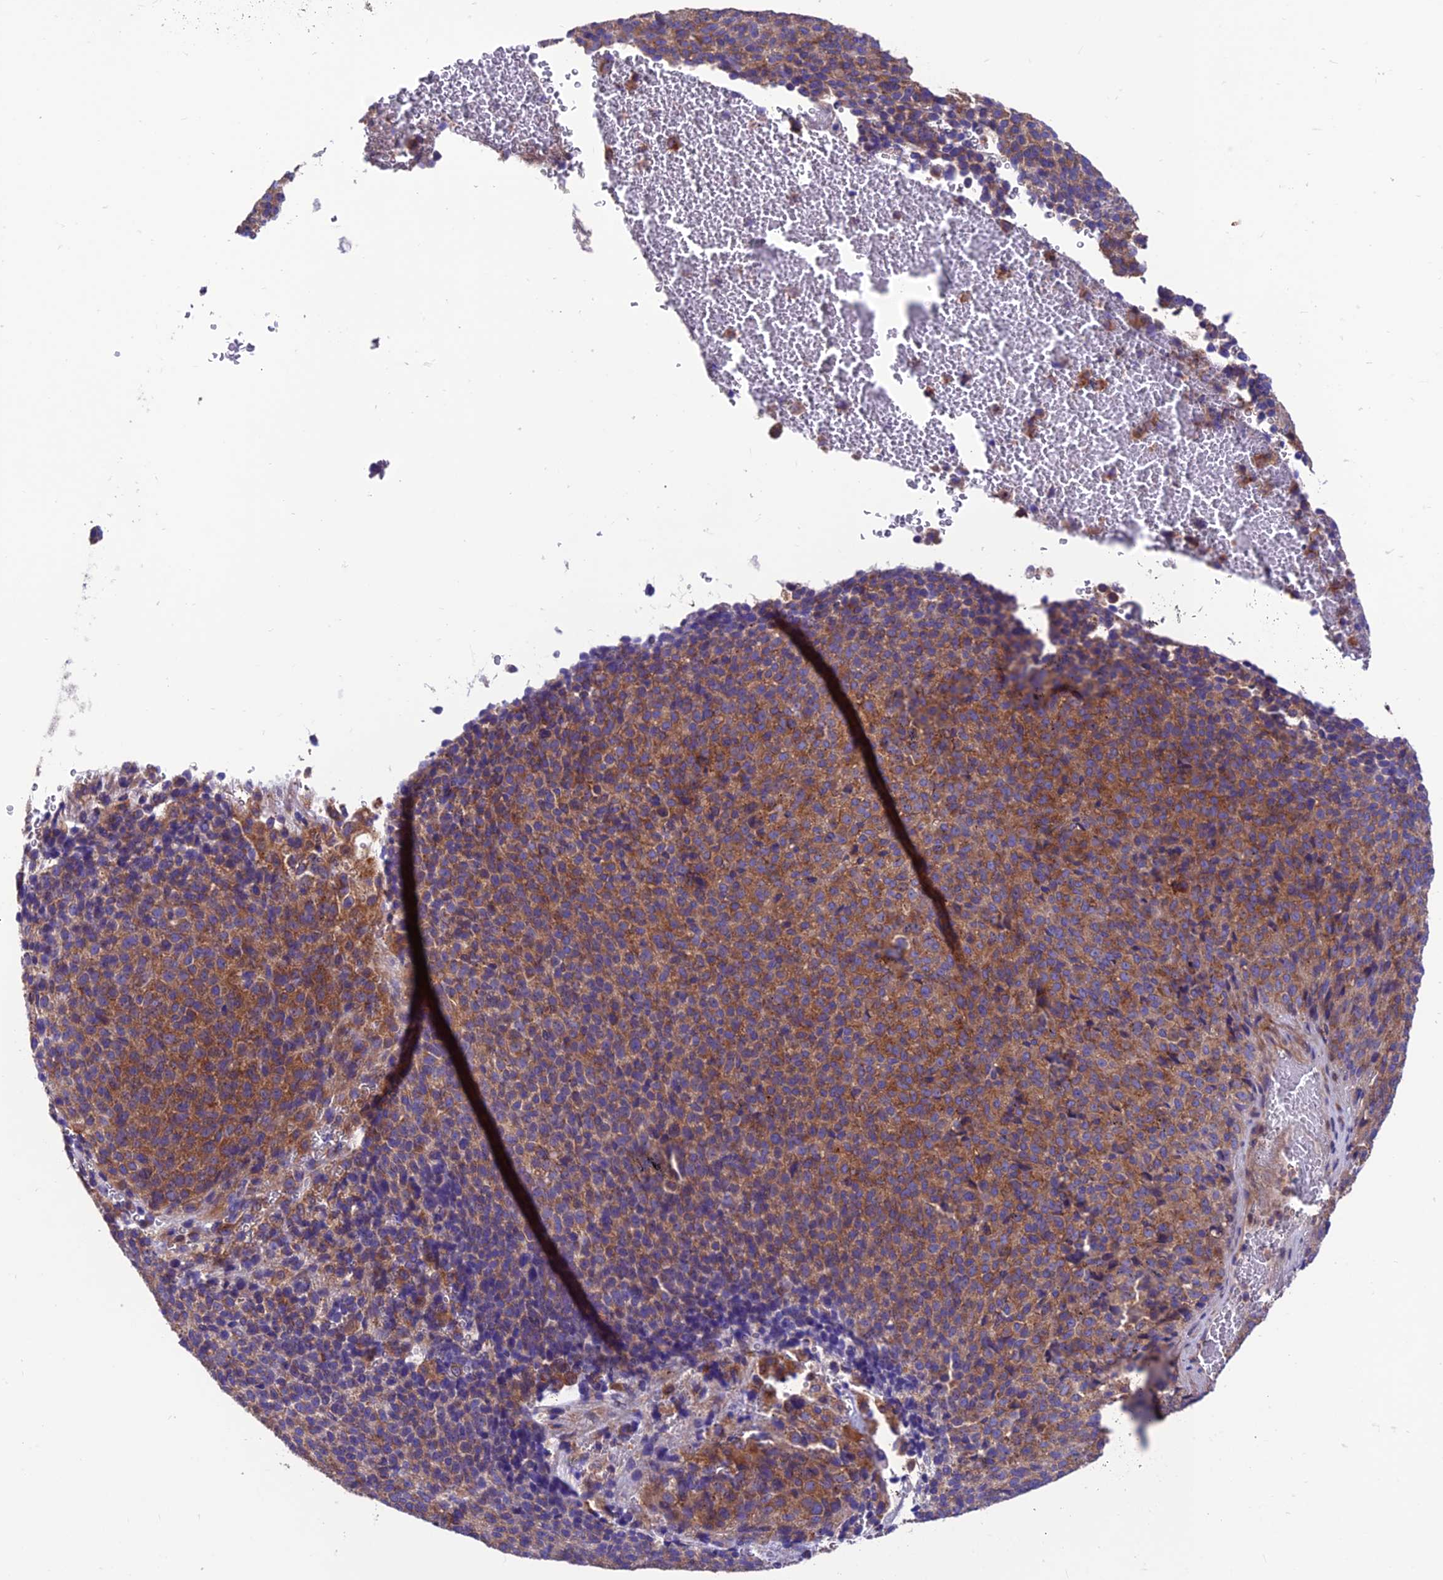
{"staining": {"intensity": "moderate", "quantity": ">75%", "location": "cytoplasmic/membranous"}, "tissue": "melanoma", "cell_type": "Tumor cells", "image_type": "cancer", "snomed": [{"axis": "morphology", "description": "Malignant melanoma, Metastatic site"}, {"axis": "topography", "description": "Brain"}], "caption": "IHC of human melanoma displays medium levels of moderate cytoplasmic/membranous positivity in about >75% of tumor cells.", "gene": "VPS16", "patient": {"sex": "female", "age": 56}}